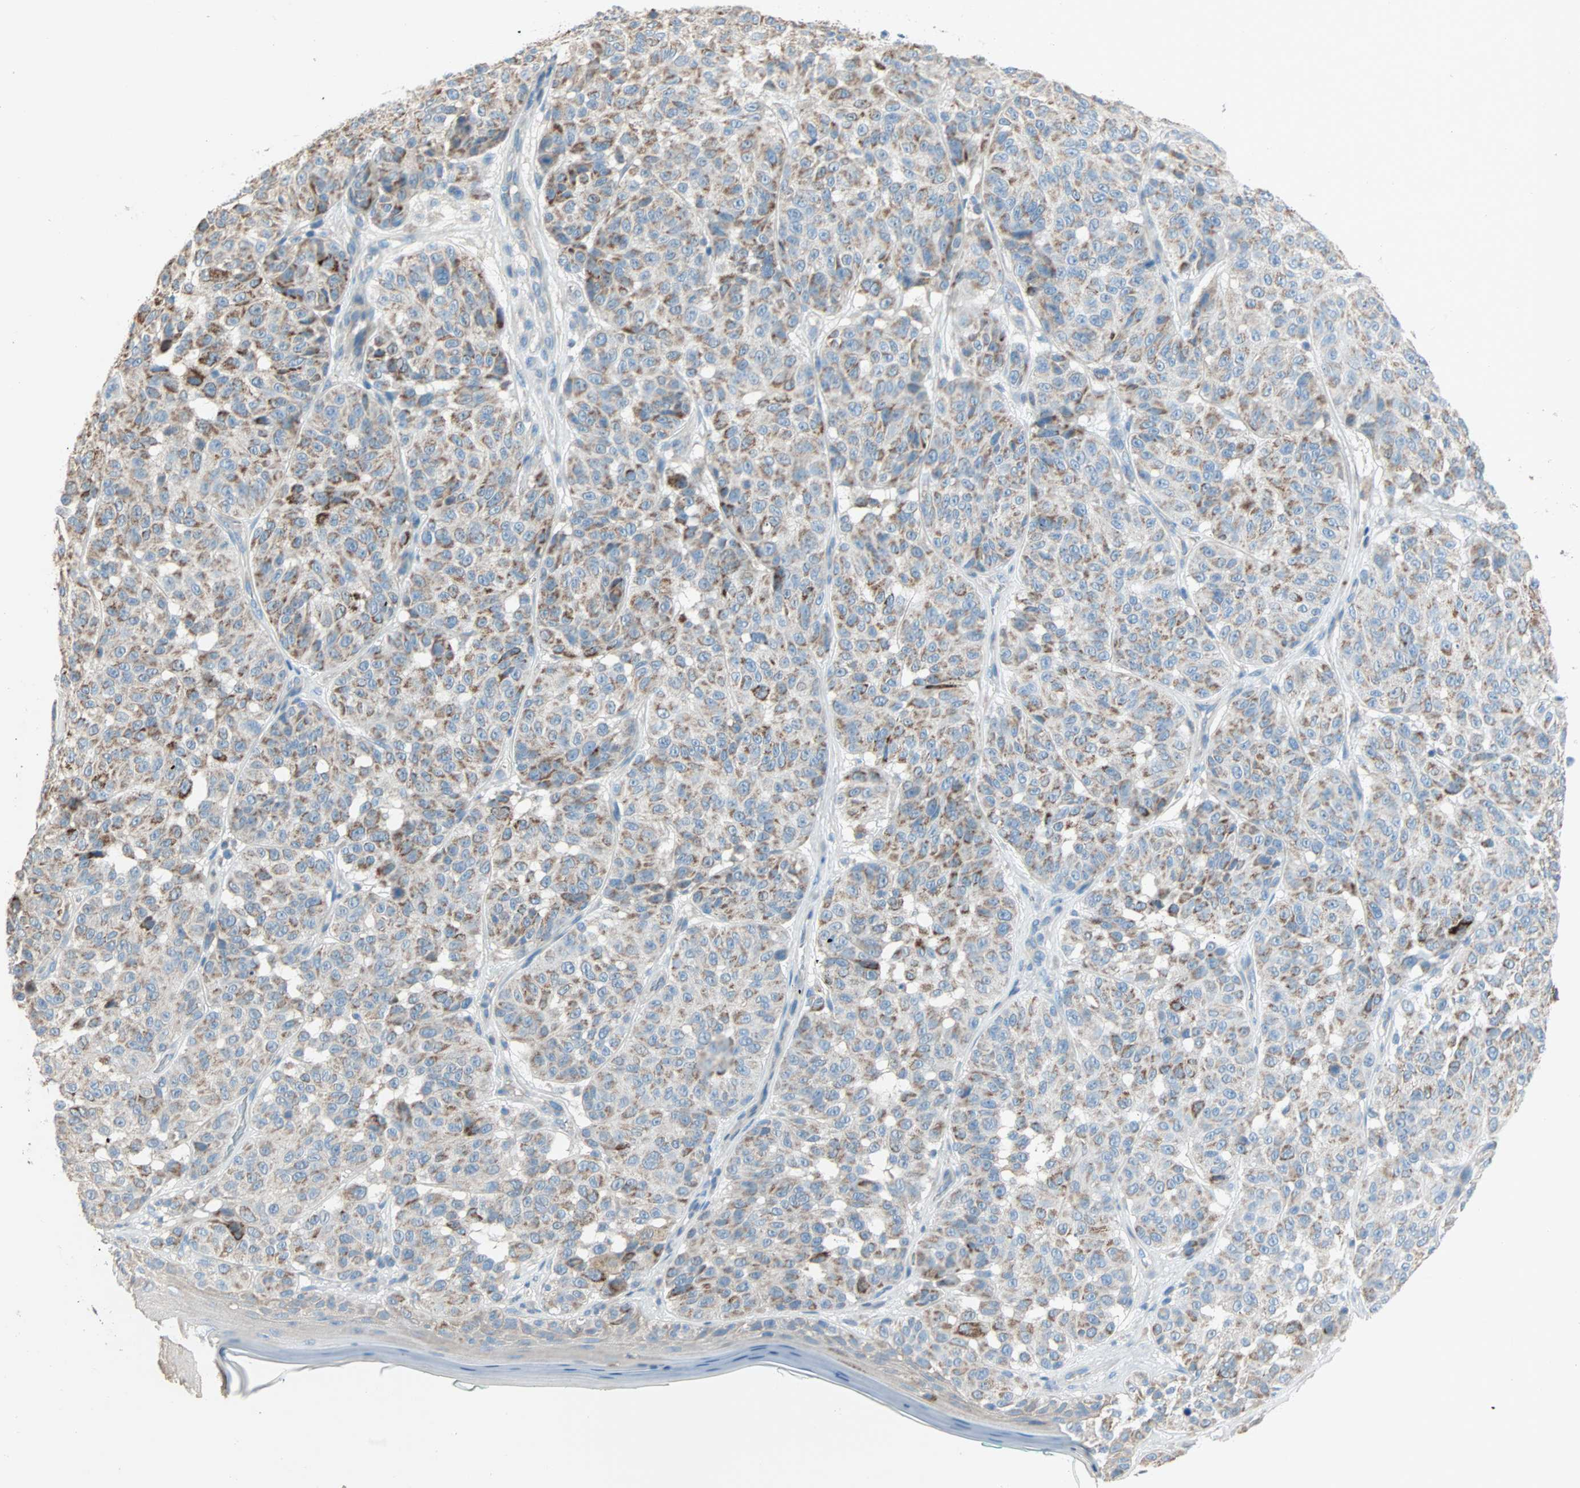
{"staining": {"intensity": "moderate", "quantity": "25%-75%", "location": "cytoplasmic/membranous"}, "tissue": "melanoma", "cell_type": "Tumor cells", "image_type": "cancer", "snomed": [{"axis": "morphology", "description": "Malignant melanoma, NOS"}, {"axis": "topography", "description": "Skin"}], "caption": "Immunohistochemical staining of human malignant melanoma shows medium levels of moderate cytoplasmic/membranous protein positivity in about 25%-75% of tumor cells.", "gene": "ACVRL1", "patient": {"sex": "female", "age": 46}}